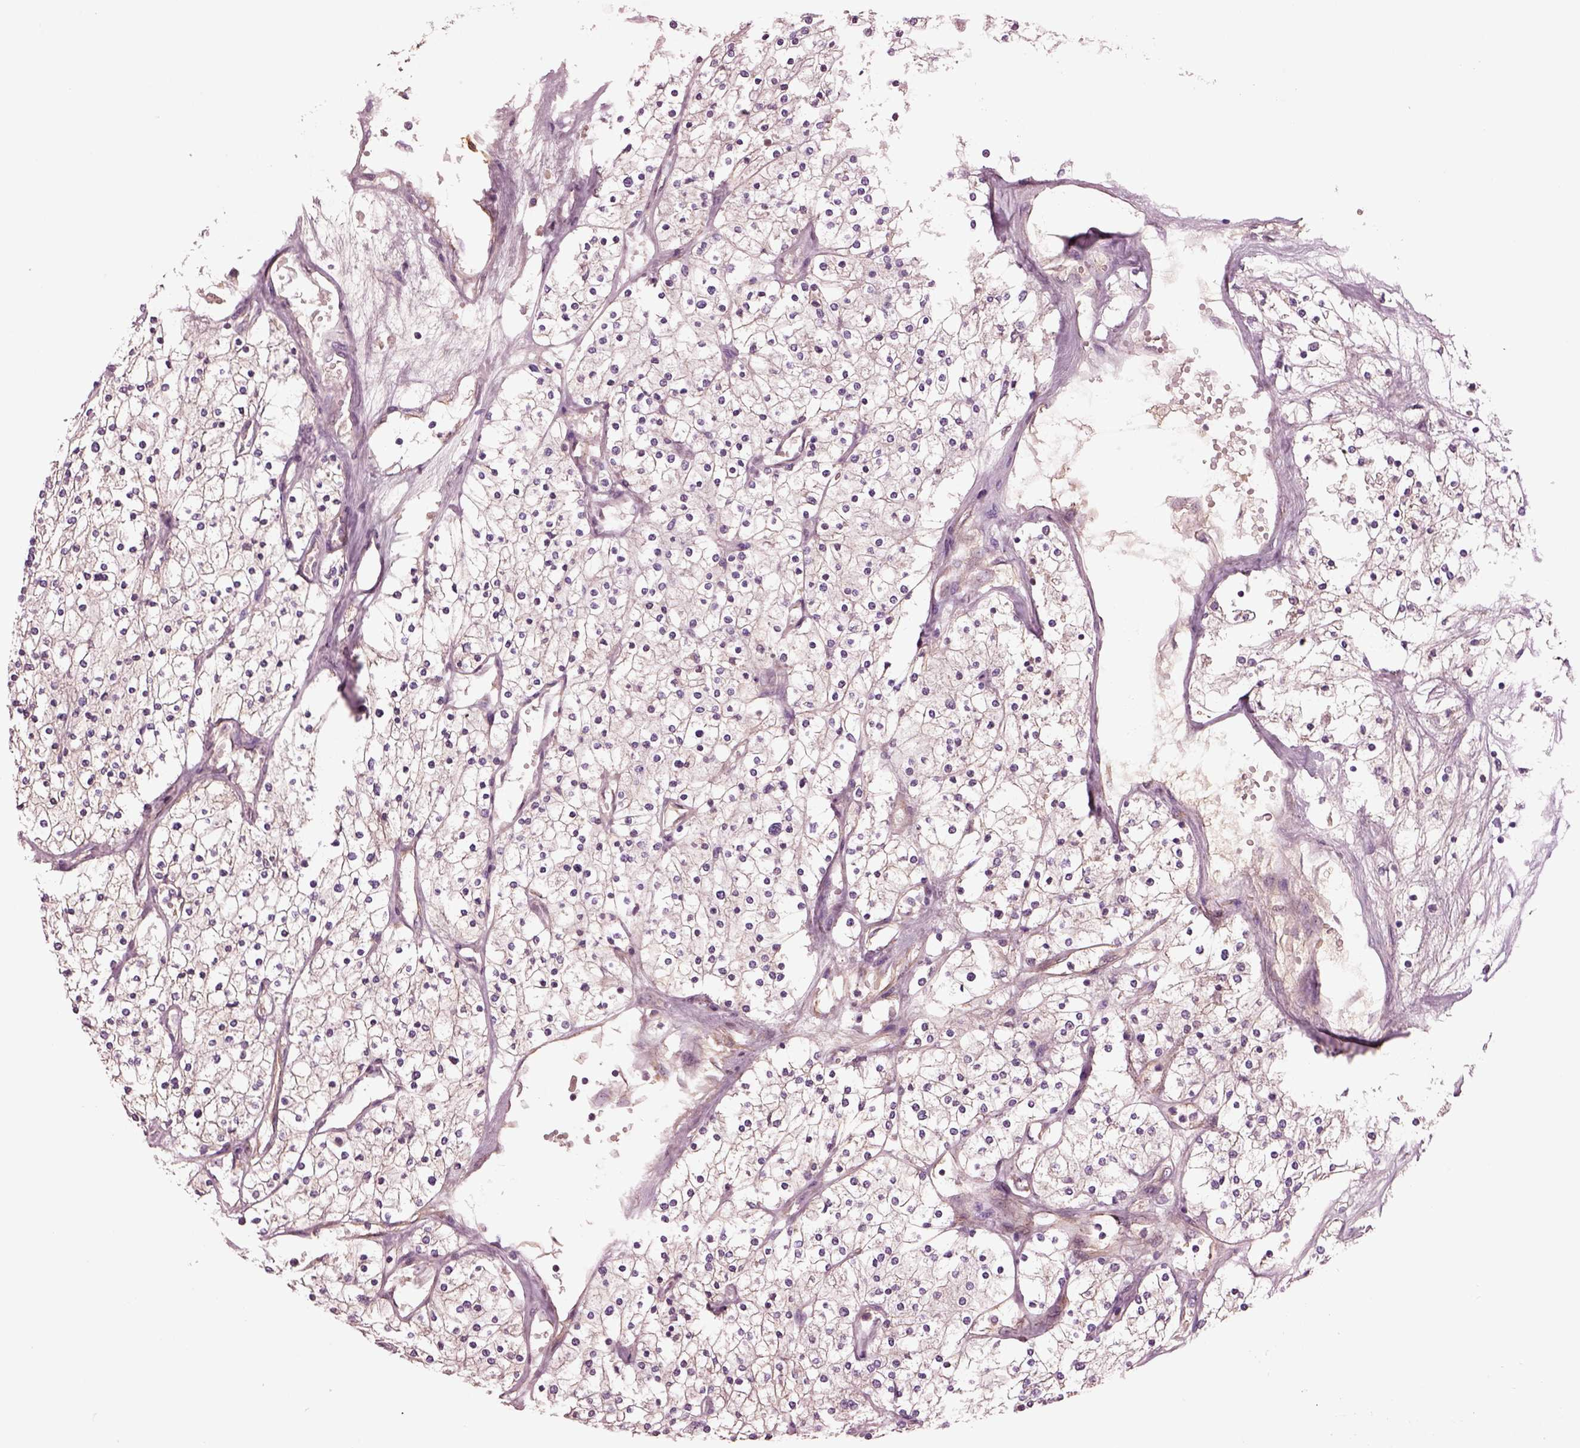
{"staining": {"intensity": "negative", "quantity": "none", "location": "none"}, "tissue": "renal cancer", "cell_type": "Tumor cells", "image_type": "cancer", "snomed": [{"axis": "morphology", "description": "Adenocarcinoma, NOS"}, {"axis": "topography", "description": "Kidney"}], "caption": "The histopathology image demonstrates no significant staining in tumor cells of renal cancer. The staining was performed using DAB (3,3'-diaminobenzidine) to visualize the protein expression in brown, while the nuclei were stained in blue with hematoxylin (Magnification: 20x).", "gene": "HTR1B", "patient": {"sex": "male", "age": 80}}